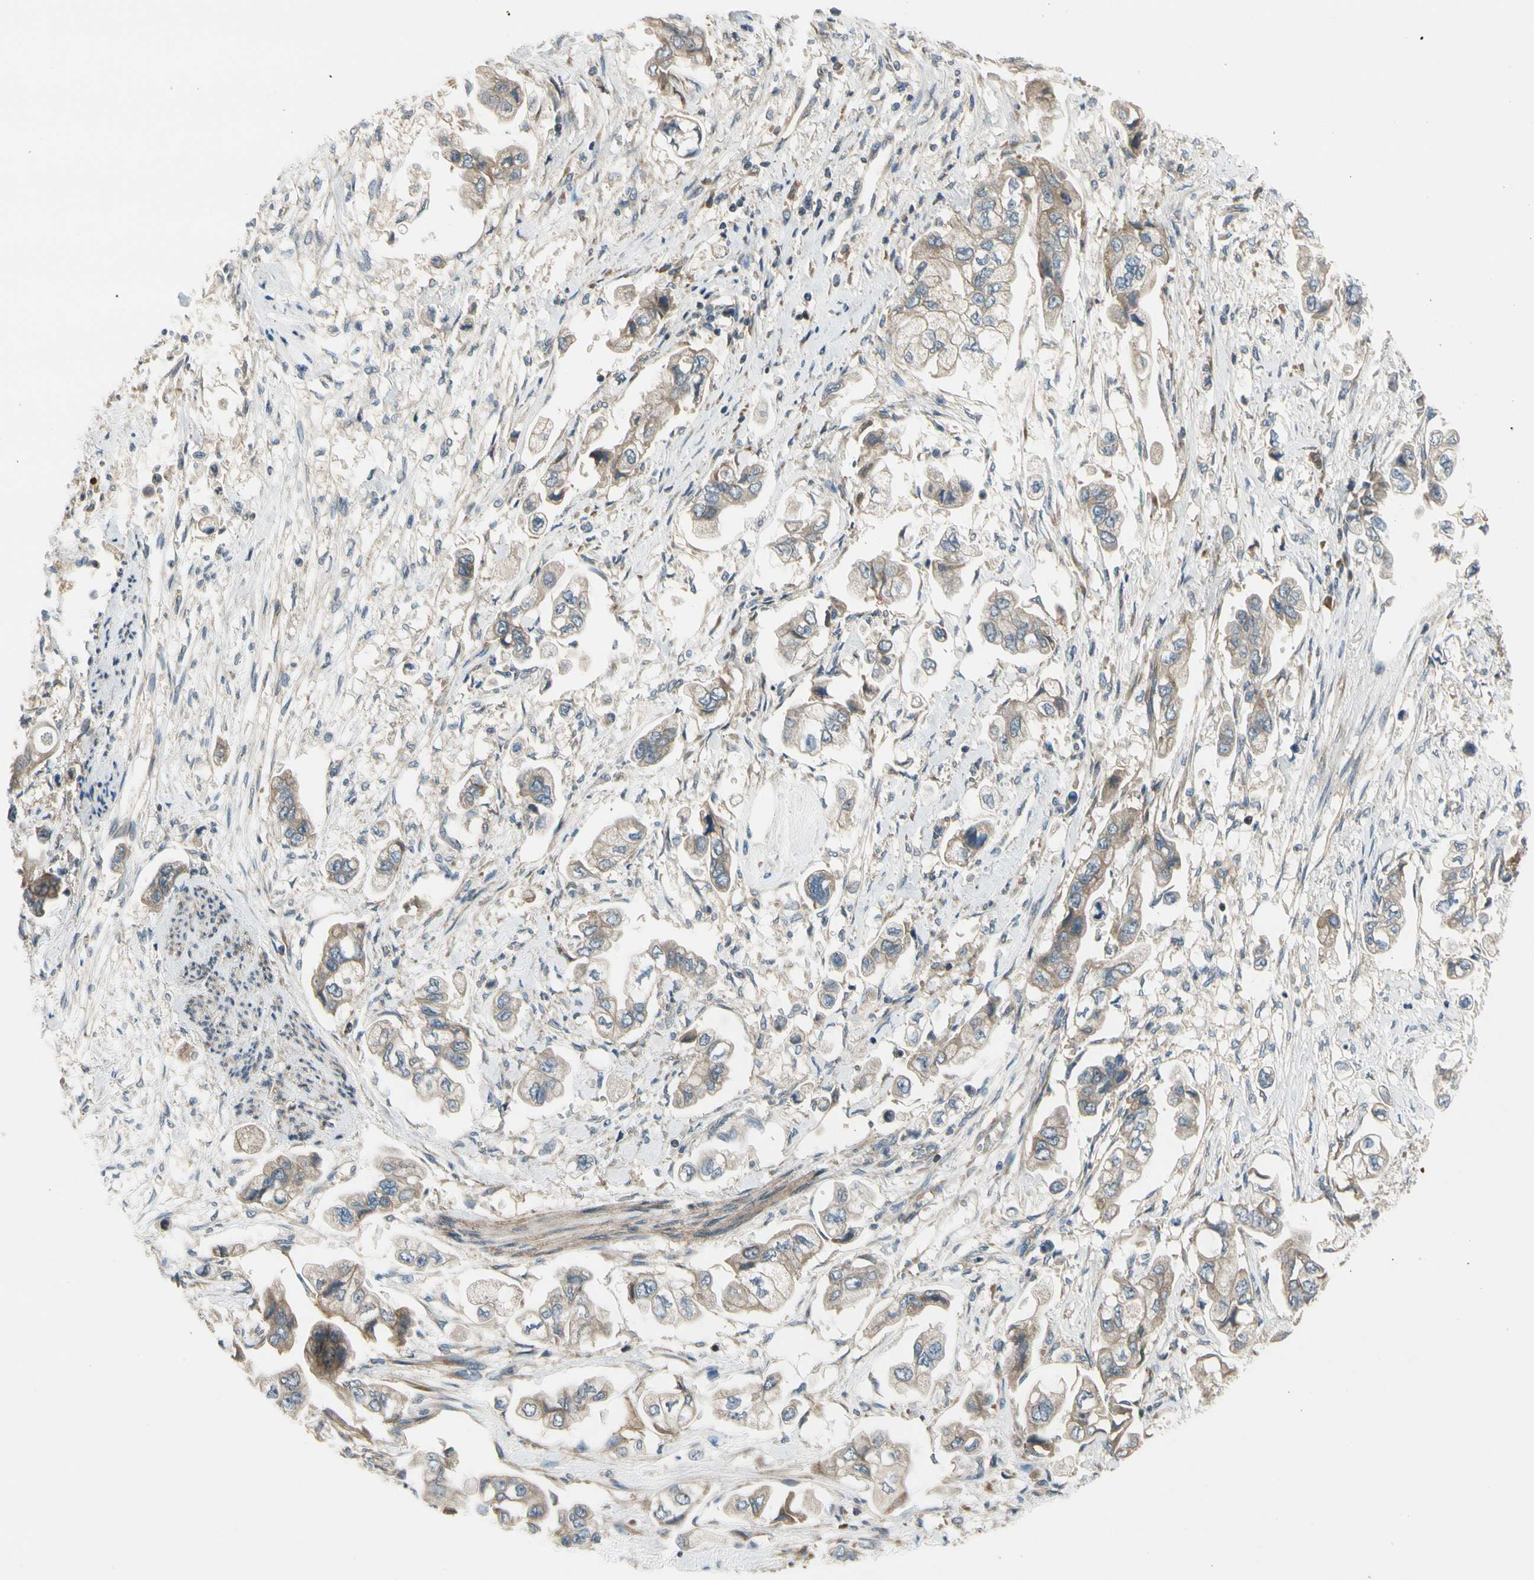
{"staining": {"intensity": "weak", "quantity": "25%-75%", "location": "cytoplasmic/membranous"}, "tissue": "stomach cancer", "cell_type": "Tumor cells", "image_type": "cancer", "snomed": [{"axis": "morphology", "description": "Adenocarcinoma, NOS"}, {"axis": "topography", "description": "Stomach"}], "caption": "Protein positivity by immunohistochemistry displays weak cytoplasmic/membranous staining in about 25%-75% of tumor cells in stomach adenocarcinoma.", "gene": "MST1R", "patient": {"sex": "male", "age": 62}}